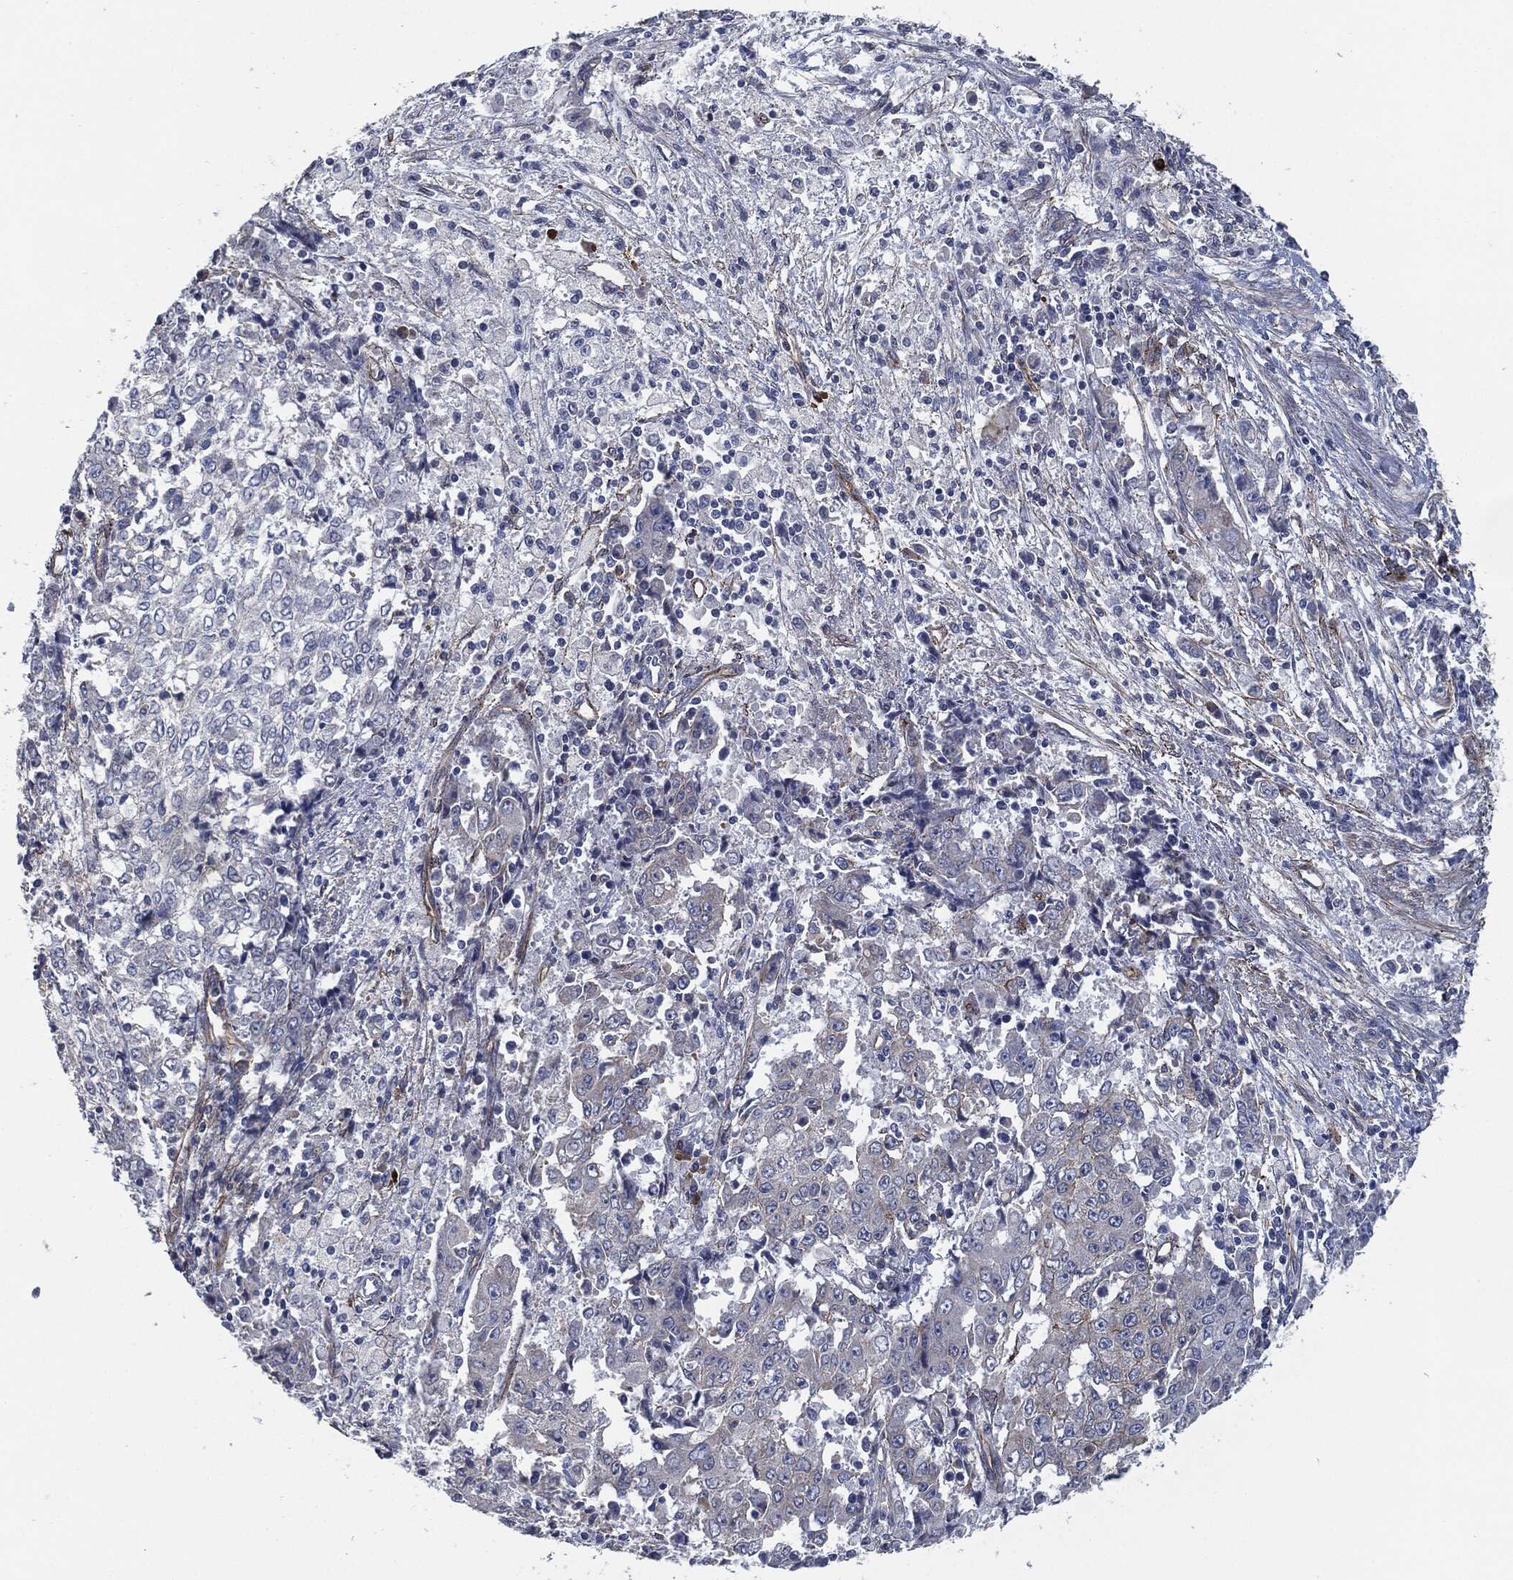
{"staining": {"intensity": "negative", "quantity": "none", "location": "none"}, "tissue": "ovarian cancer", "cell_type": "Tumor cells", "image_type": "cancer", "snomed": [{"axis": "morphology", "description": "Carcinoma, endometroid"}, {"axis": "topography", "description": "Ovary"}], "caption": "Immunohistochemistry photomicrograph of neoplastic tissue: ovarian cancer stained with DAB (3,3'-diaminobenzidine) shows no significant protein staining in tumor cells.", "gene": "SVIL", "patient": {"sex": "female", "age": 42}}